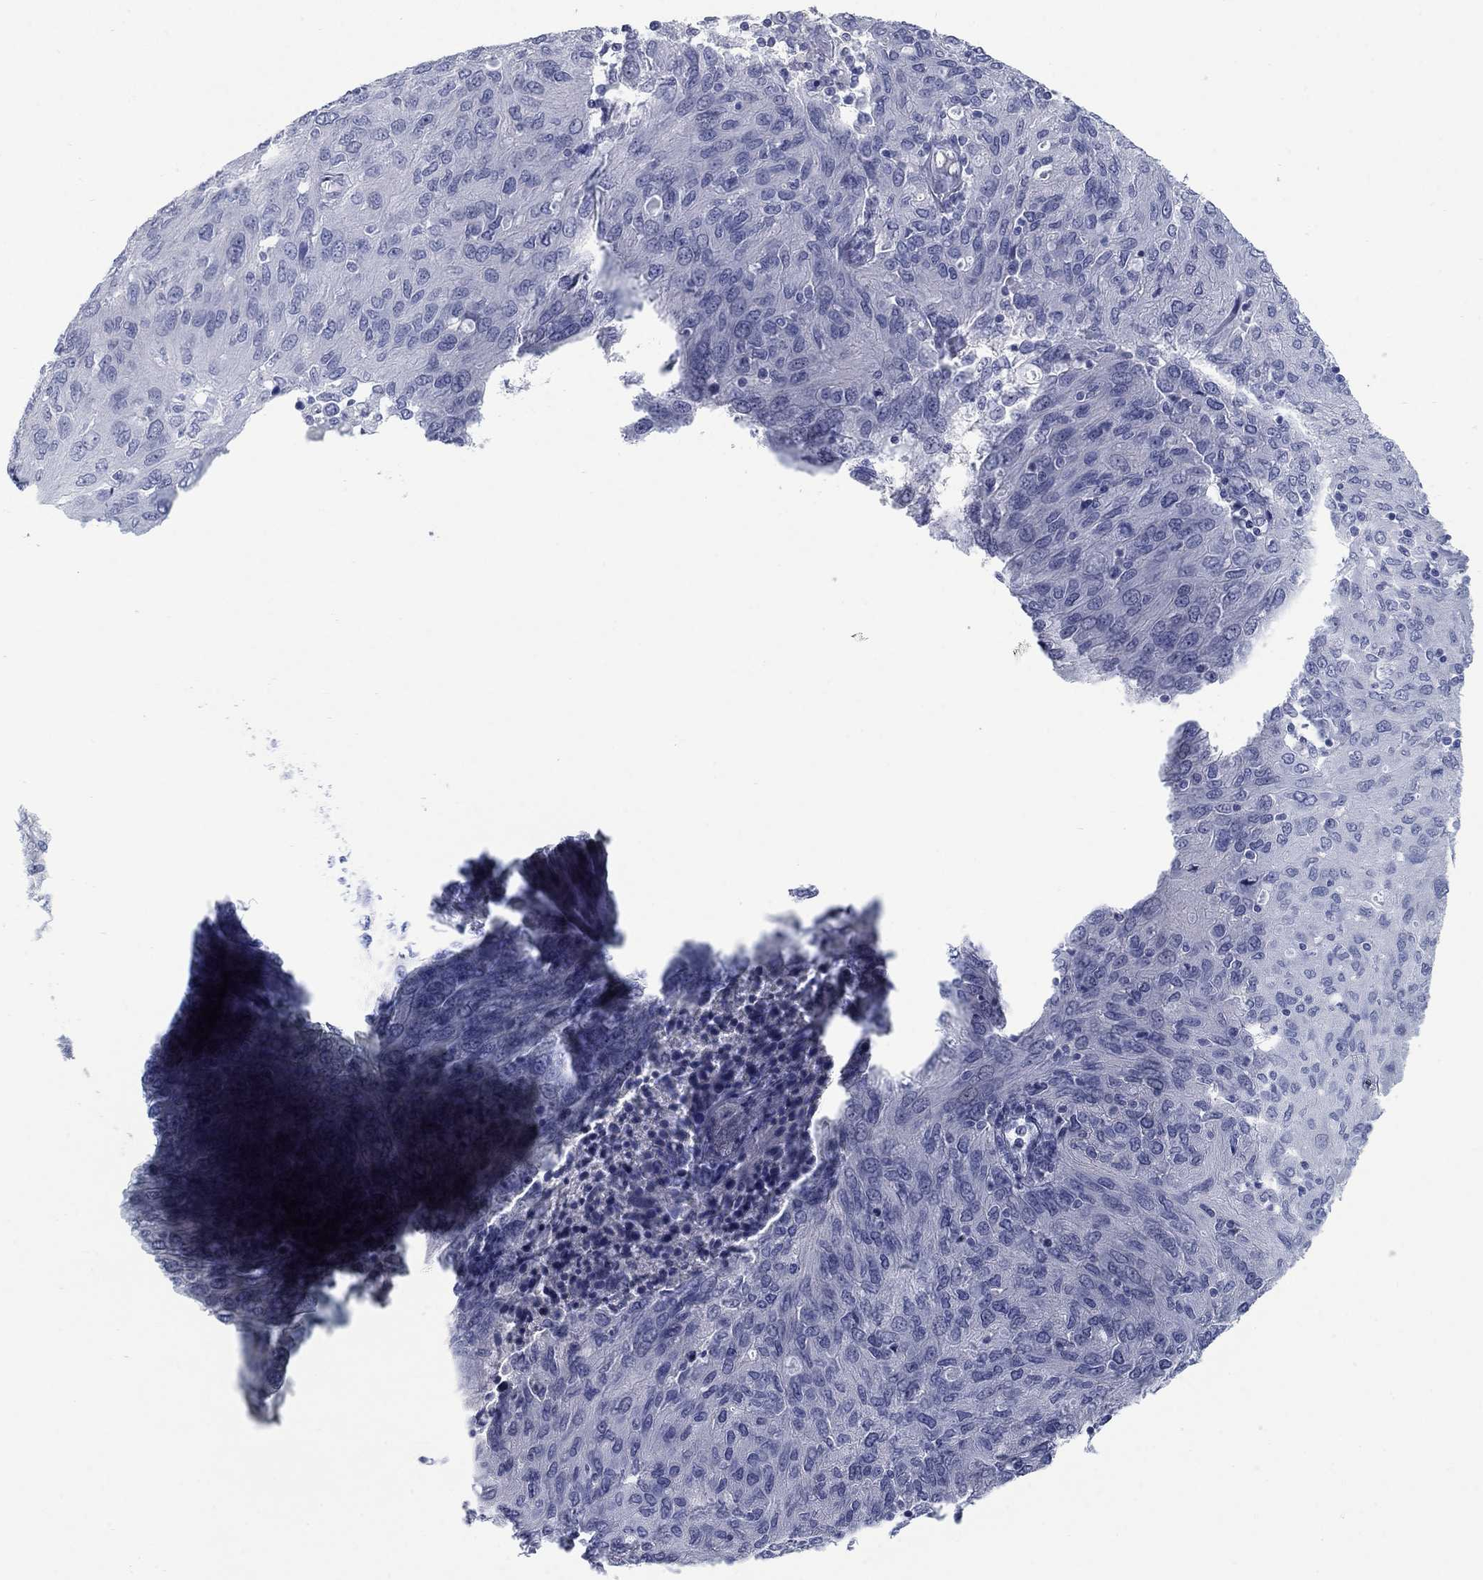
{"staining": {"intensity": "negative", "quantity": "none", "location": "none"}, "tissue": "ovarian cancer", "cell_type": "Tumor cells", "image_type": "cancer", "snomed": [{"axis": "morphology", "description": "Carcinoma, endometroid"}, {"axis": "topography", "description": "Ovary"}], "caption": "The micrograph displays no significant positivity in tumor cells of ovarian endometroid carcinoma.", "gene": "ATP6V1G2", "patient": {"sex": "female", "age": 50}}